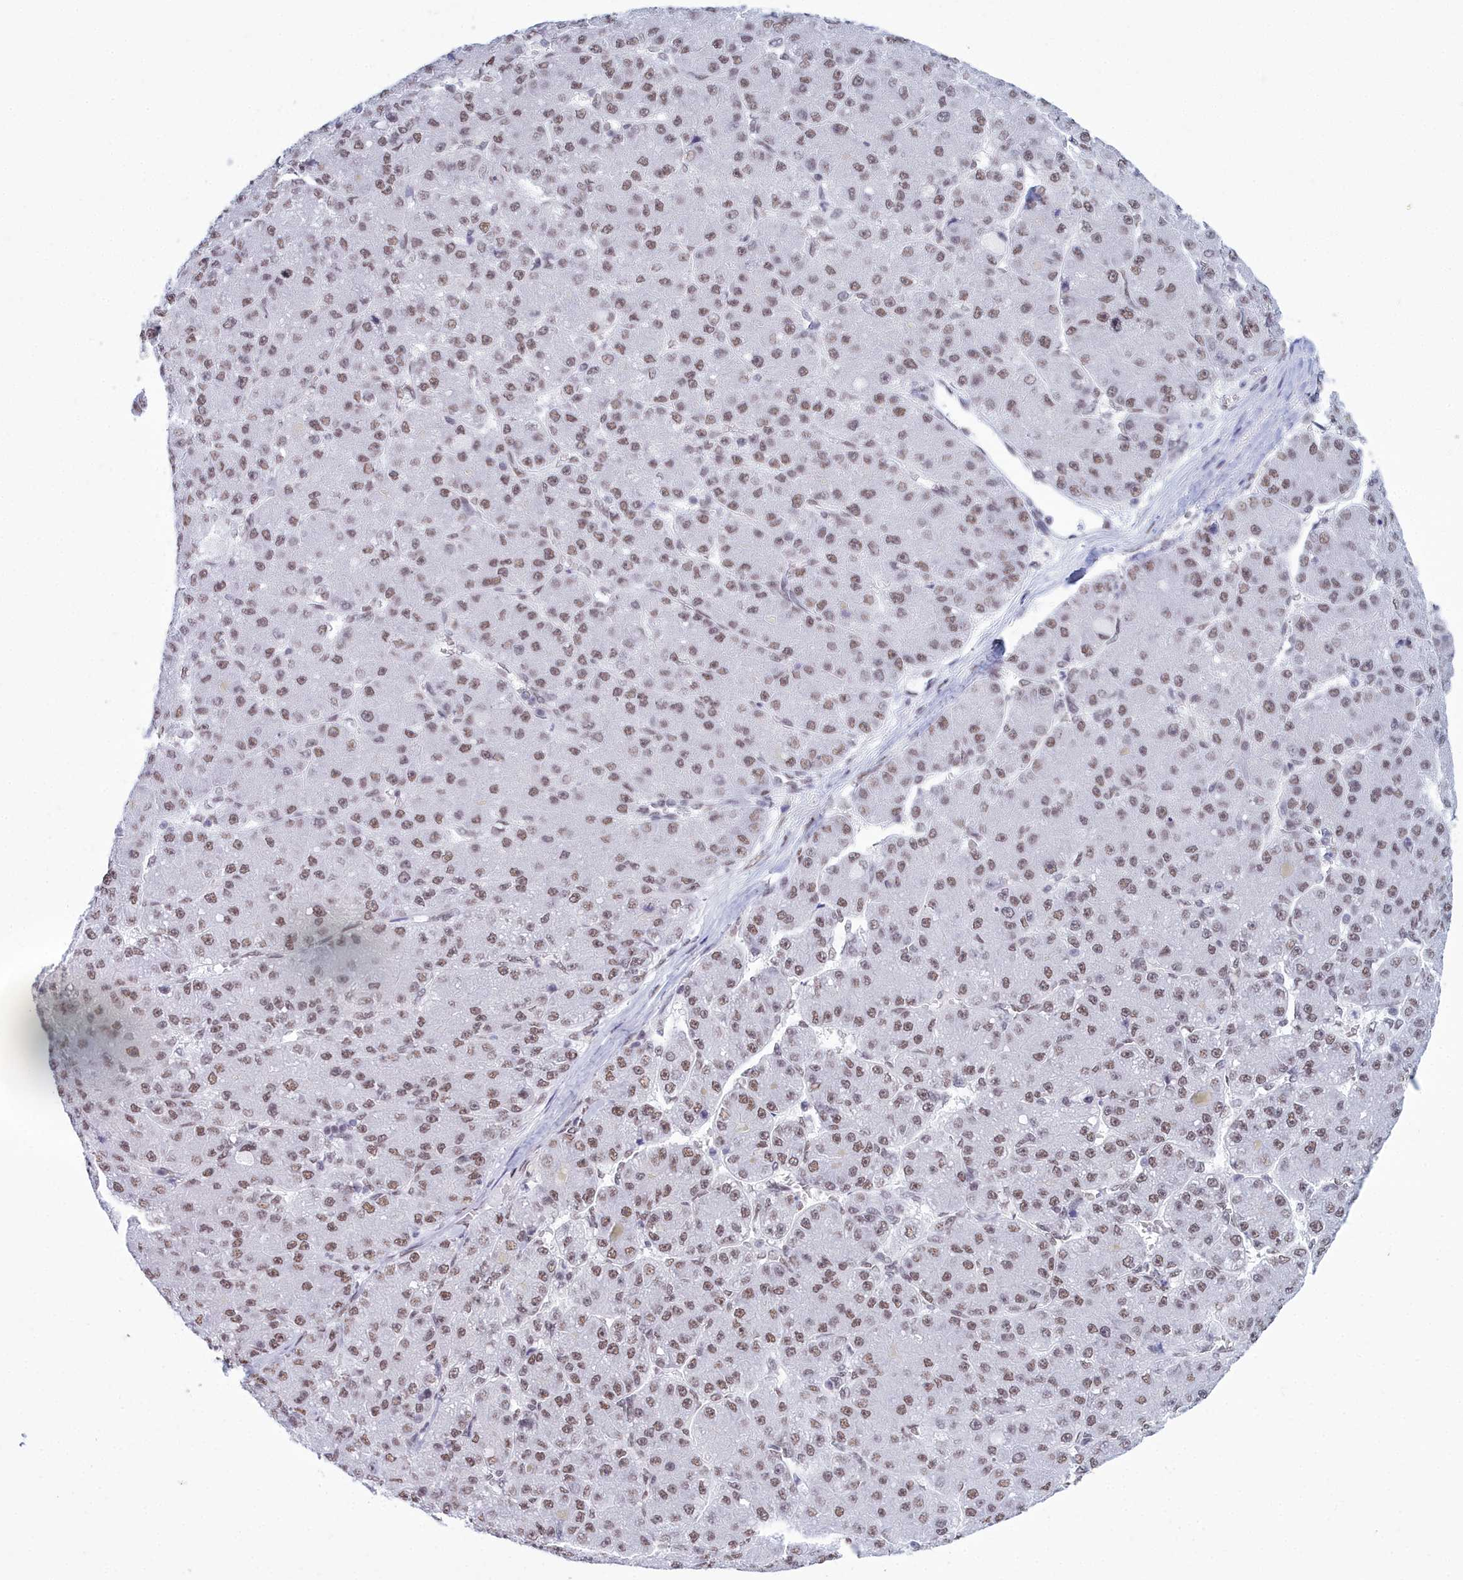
{"staining": {"intensity": "moderate", "quantity": ">75%", "location": "nuclear"}, "tissue": "liver cancer", "cell_type": "Tumor cells", "image_type": "cancer", "snomed": [{"axis": "morphology", "description": "Carcinoma, Hepatocellular, NOS"}, {"axis": "topography", "description": "Liver"}], "caption": "Immunohistochemical staining of hepatocellular carcinoma (liver) displays medium levels of moderate nuclear expression in approximately >75% of tumor cells. The protein is stained brown, and the nuclei are stained in blue (DAB (3,3'-diaminobenzidine) IHC with brightfield microscopy, high magnification).", "gene": "CDC26", "patient": {"sex": "male", "age": 67}}